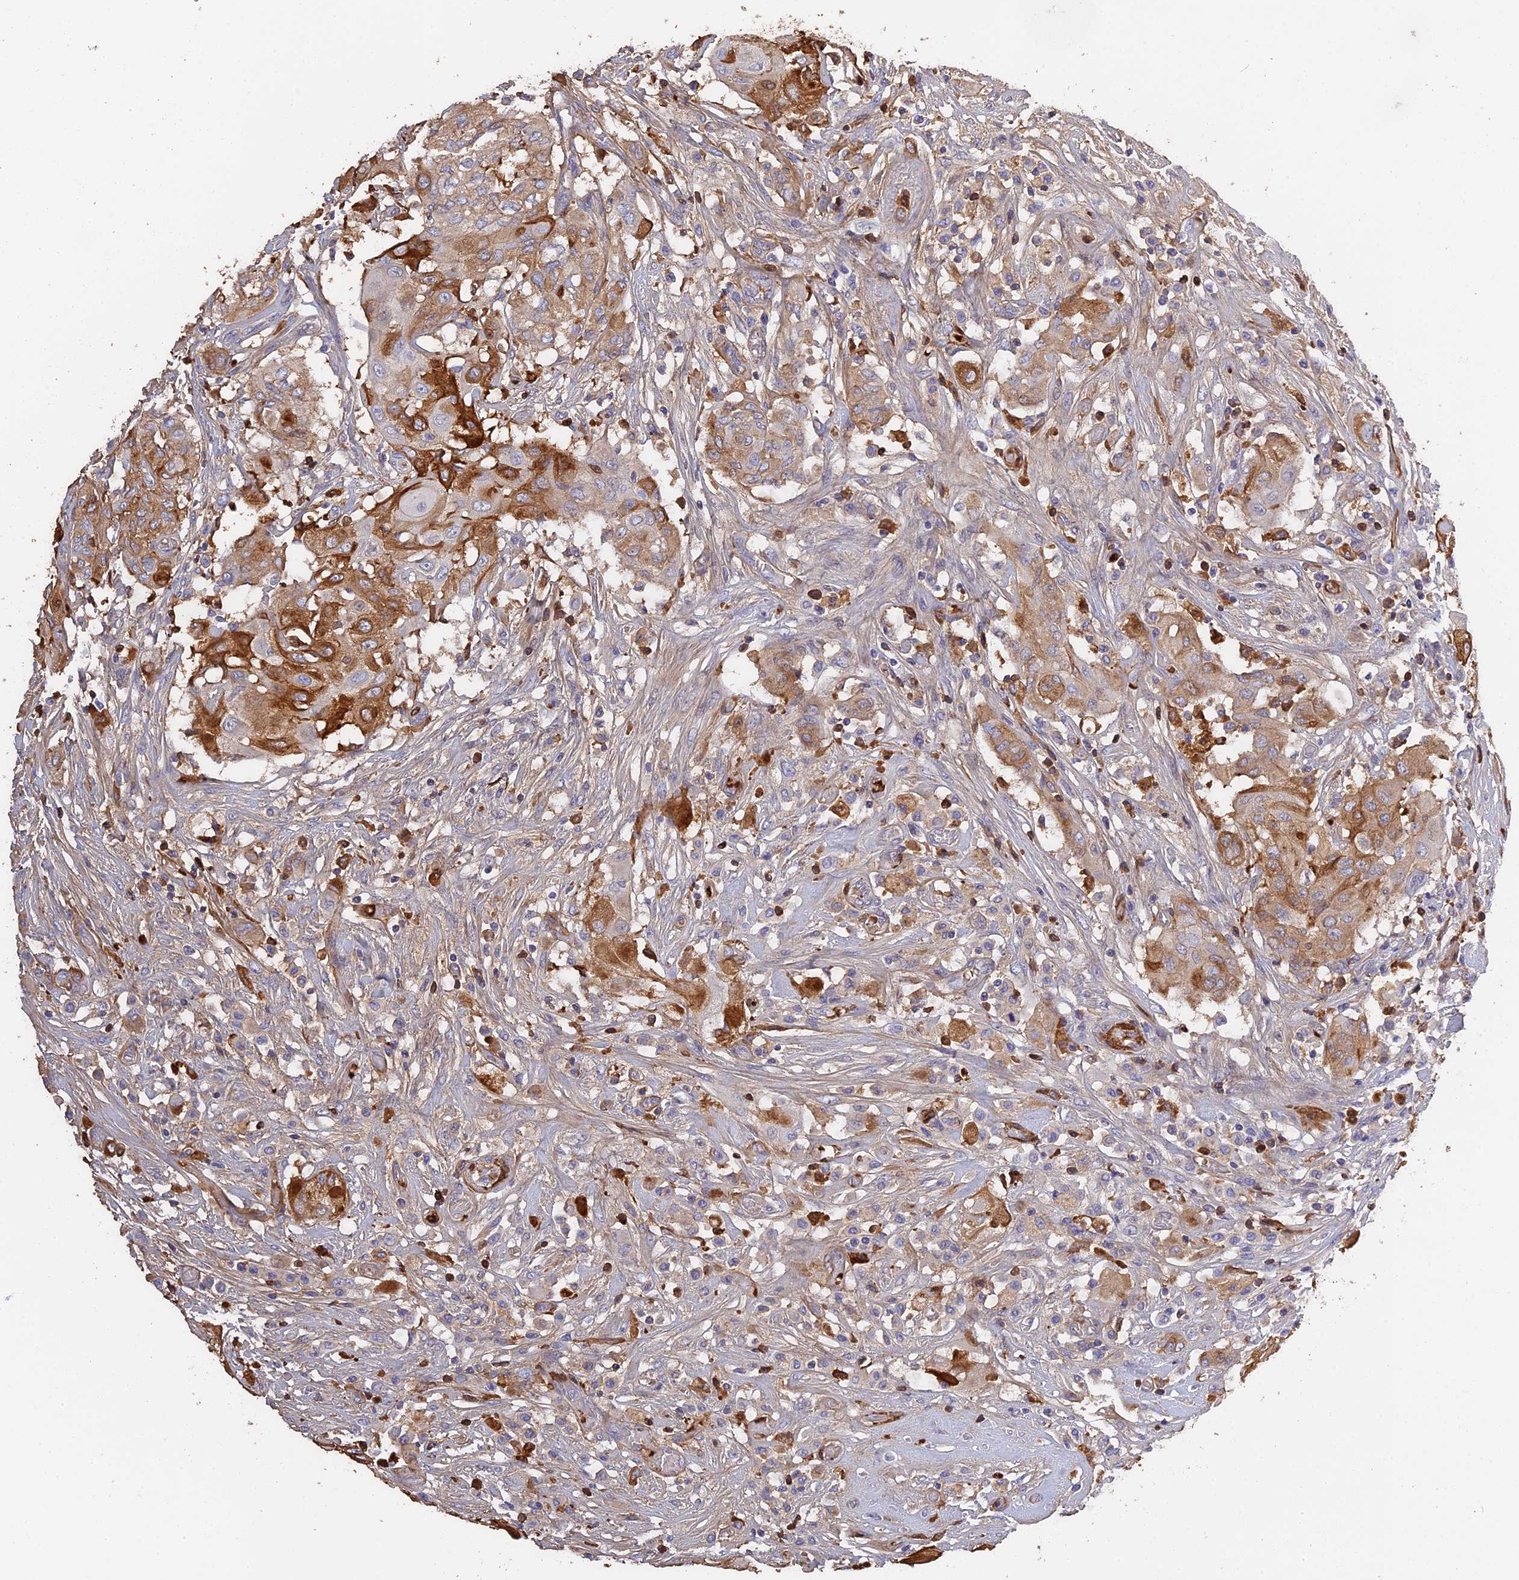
{"staining": {"intensity": "moderate", "quantity": "25%-75%", "location": "cytoplasmic/membranous"}, "tissue": "thyroid cancer", "cell_type": "Tumor cells", "image_type": "cancer", "snomed": [{"axis": "morphology", "description": "Papillary adenocarcinoma, NOS"}, {"axis": "topography", "description": "Thyroid gland"}], "caption": "The immunohistochemical stain highlights moderate cytoplasmic/membranous expression in tumor cells of thyroid papillary adenocarcinoma tissue.", "gene": "PZP", "patient": {"sex": "female", "age": 59}}